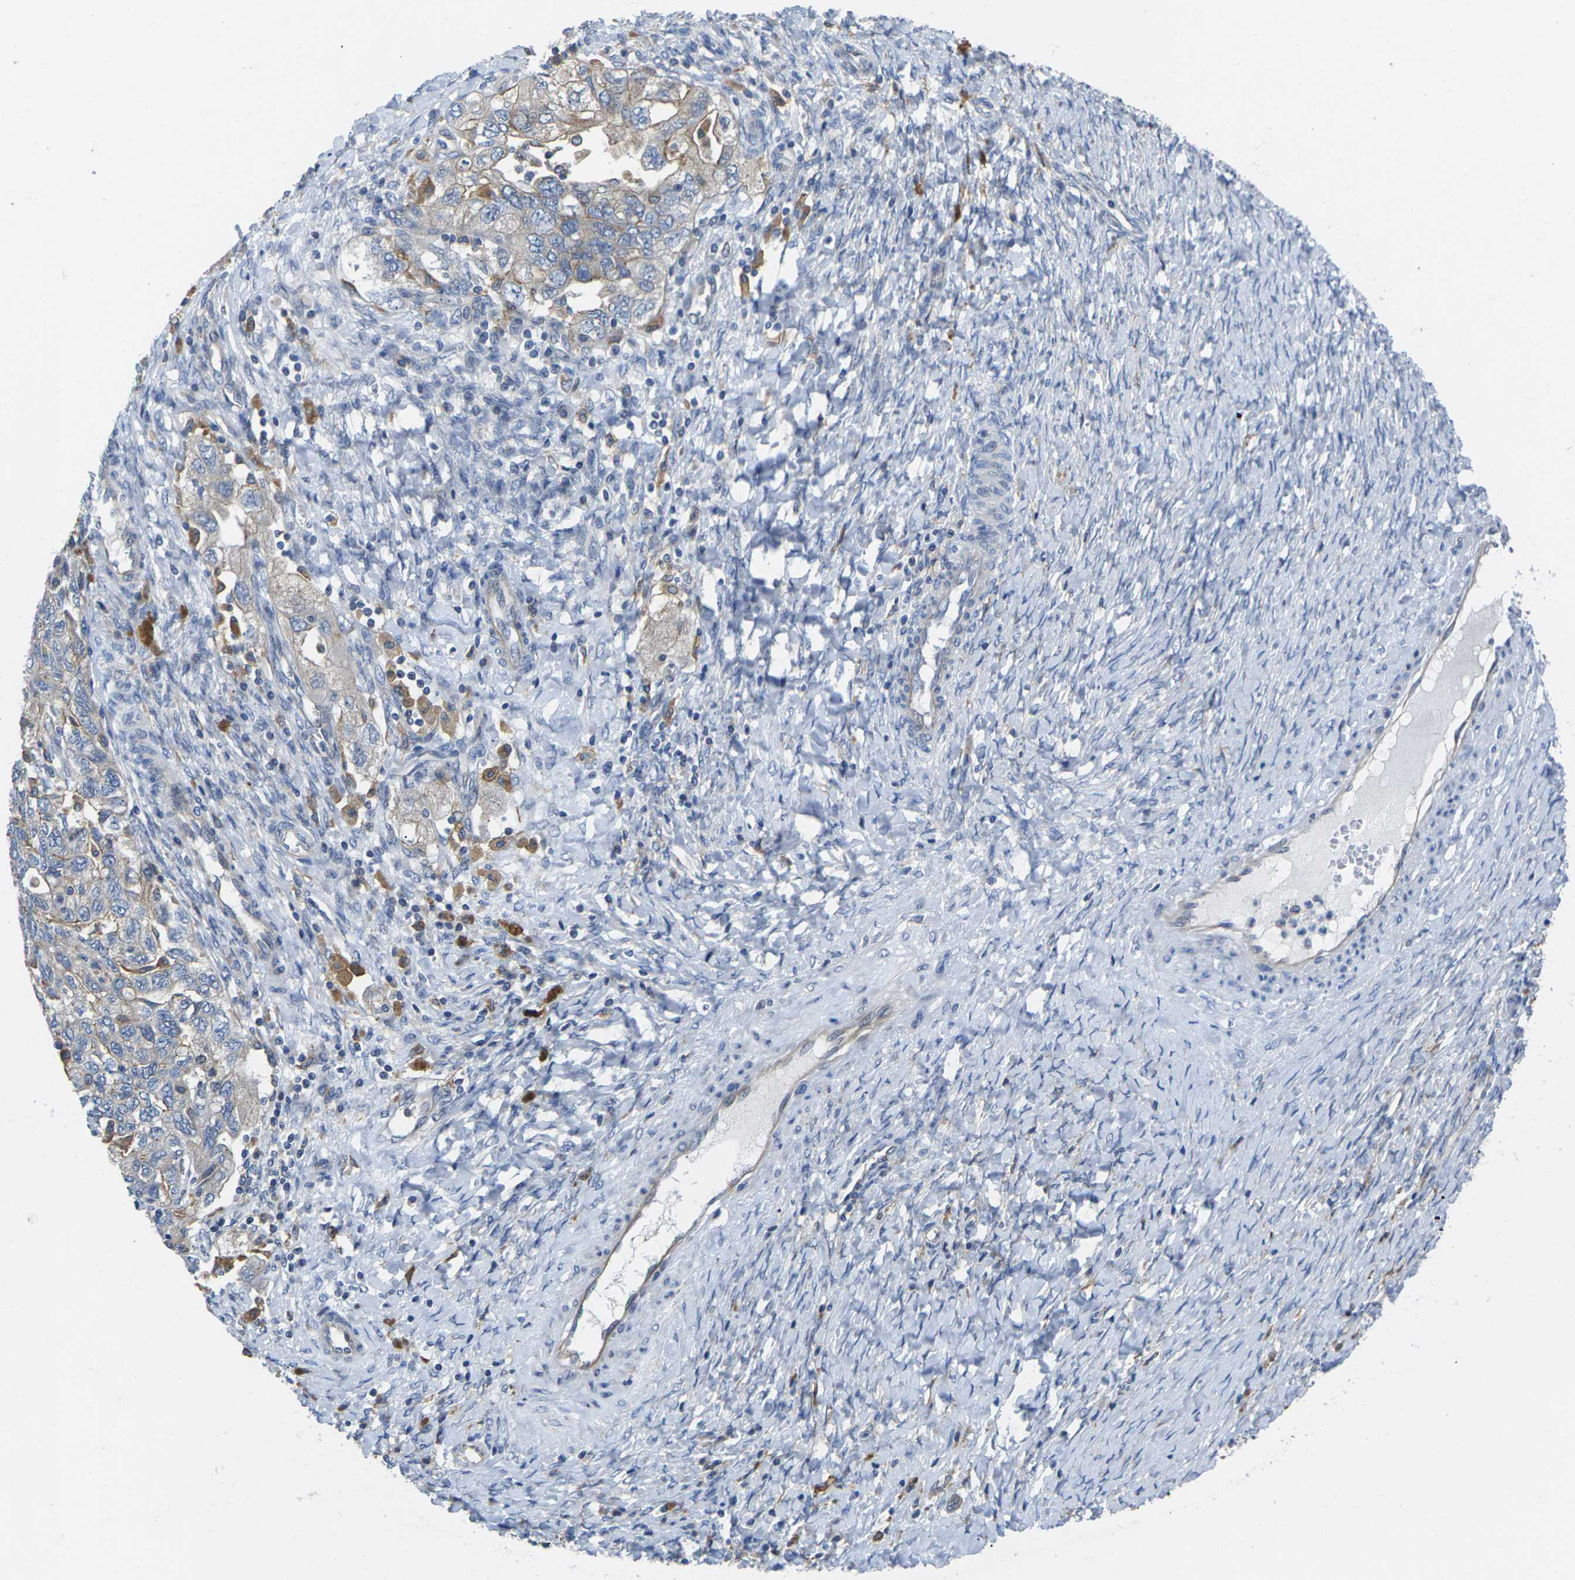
{"staining": {"intensity": "moderate", "quantity": "25%-75%", "location": "cytoplasmic/membranous"}, "tissue": "ovarian cancer", "cell_type": "Tumor cells", "image_type": "cancer", "snomed": [{"axis": "morphology", "description": "Carcinoma, NOS"}, {"axis": "morphology", "description": "Cystadenocarcinoma, serous, NOS"}, {"axis": "topography", "description": "Ovary"}], "caption": "Immunohistochemistry (IHC) (DAB (3,3'-diaminobenzidine)) staining of ovarian carcinoma exhibits moderate cytoplasmic/membranous protein expression in approximately 25%-75% of tumor cells.", "gene": "SCNN1A", "patient": {"sex": "female", "age": 69}}